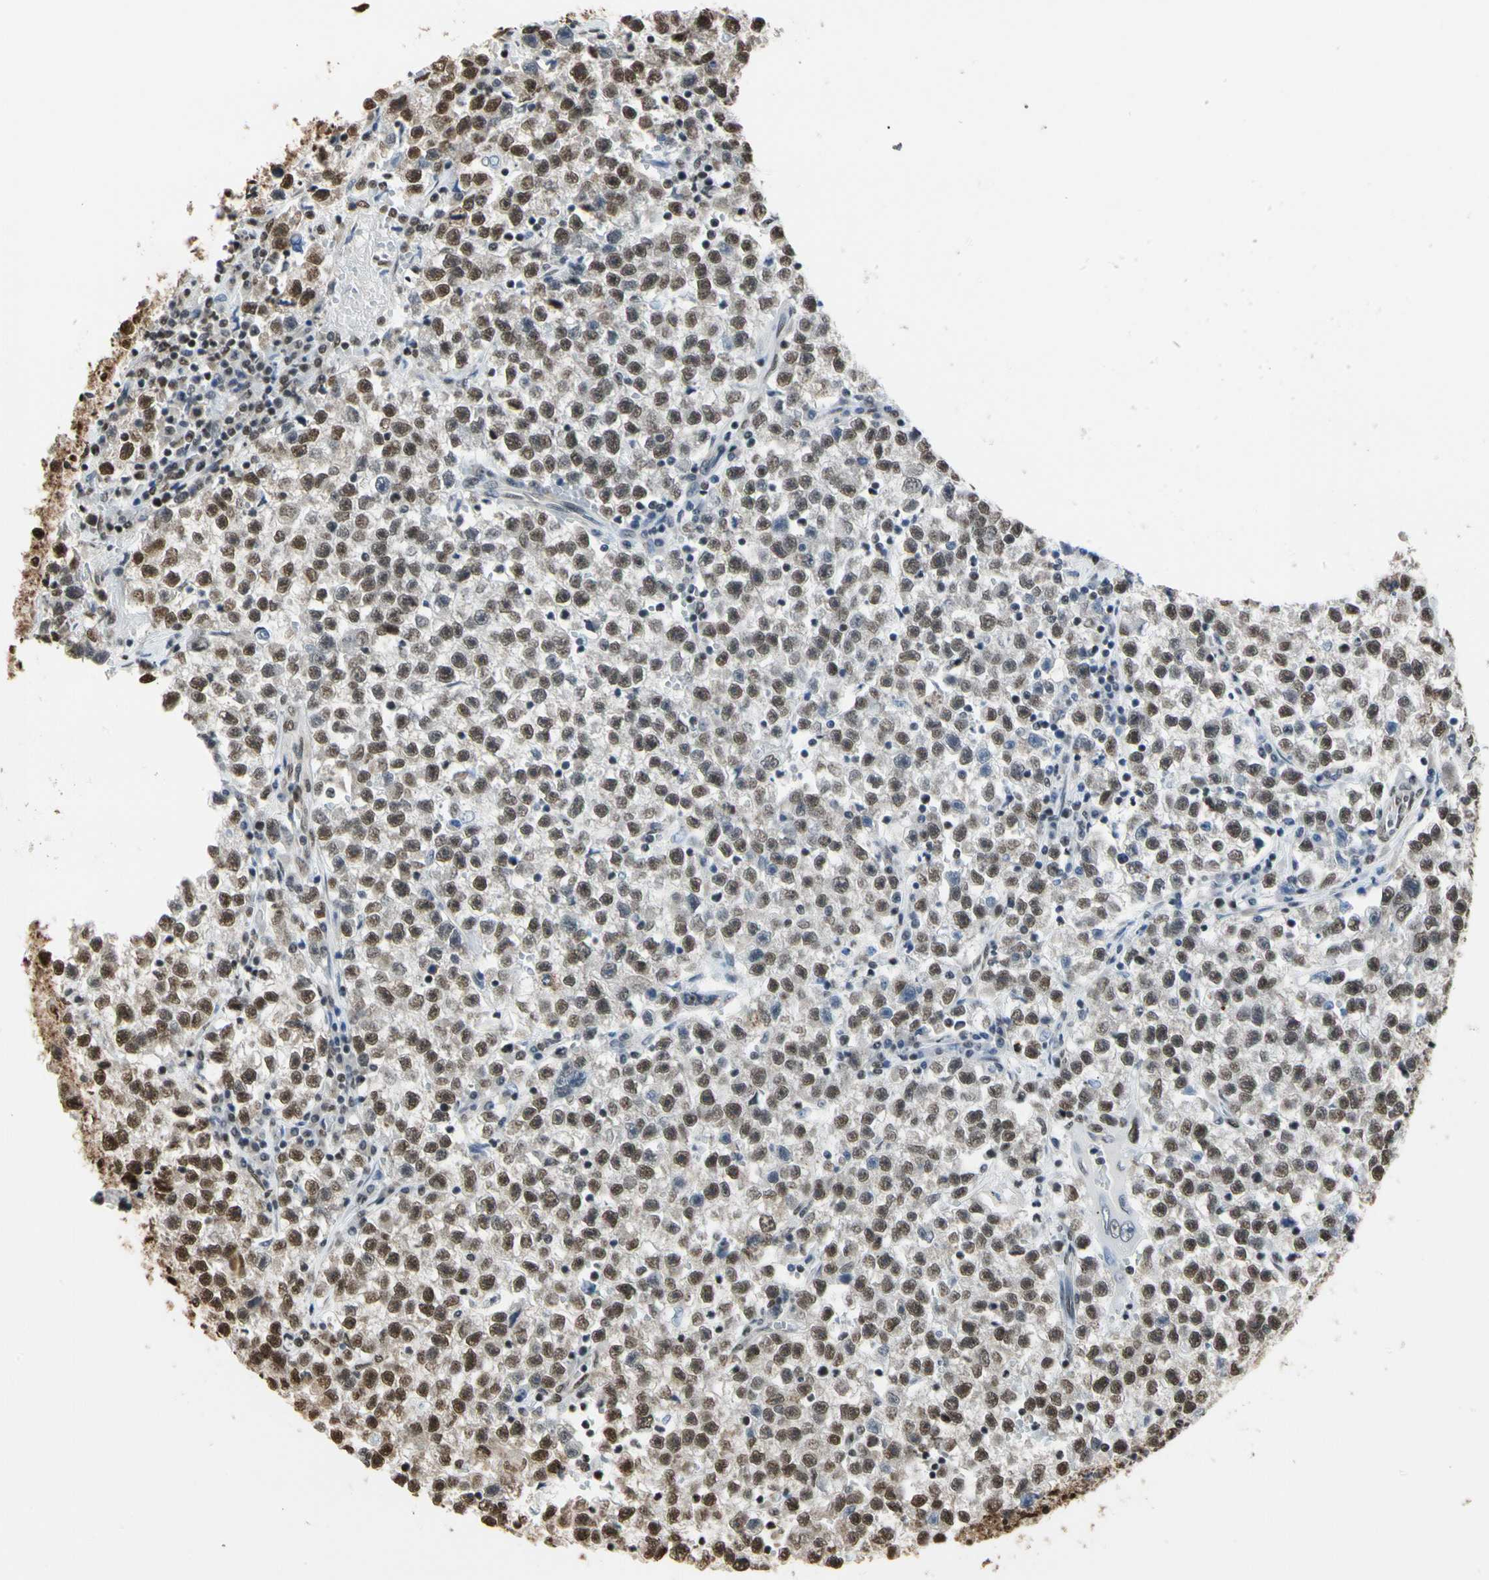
{"staining": {"intensity": "moderate", "quantity": ">75%", "location": "nuclear"}, "tissue": "testis cancer", "cell_type": "Tumor cells", "image_type": "cancer", "snomed": [{"axis": "morphology", "description": "Seminoma, NOS"}, {"axis": "topography", "description": "Testis"}], "caption": "There is medium levels of moderate nuclear expression in tumor cells of seminoma (testis), as demonstrated by immunohistochemical staining (brown color).", "gene": "HNRNPK", "patient": {"sex": "male", "age": 22}}